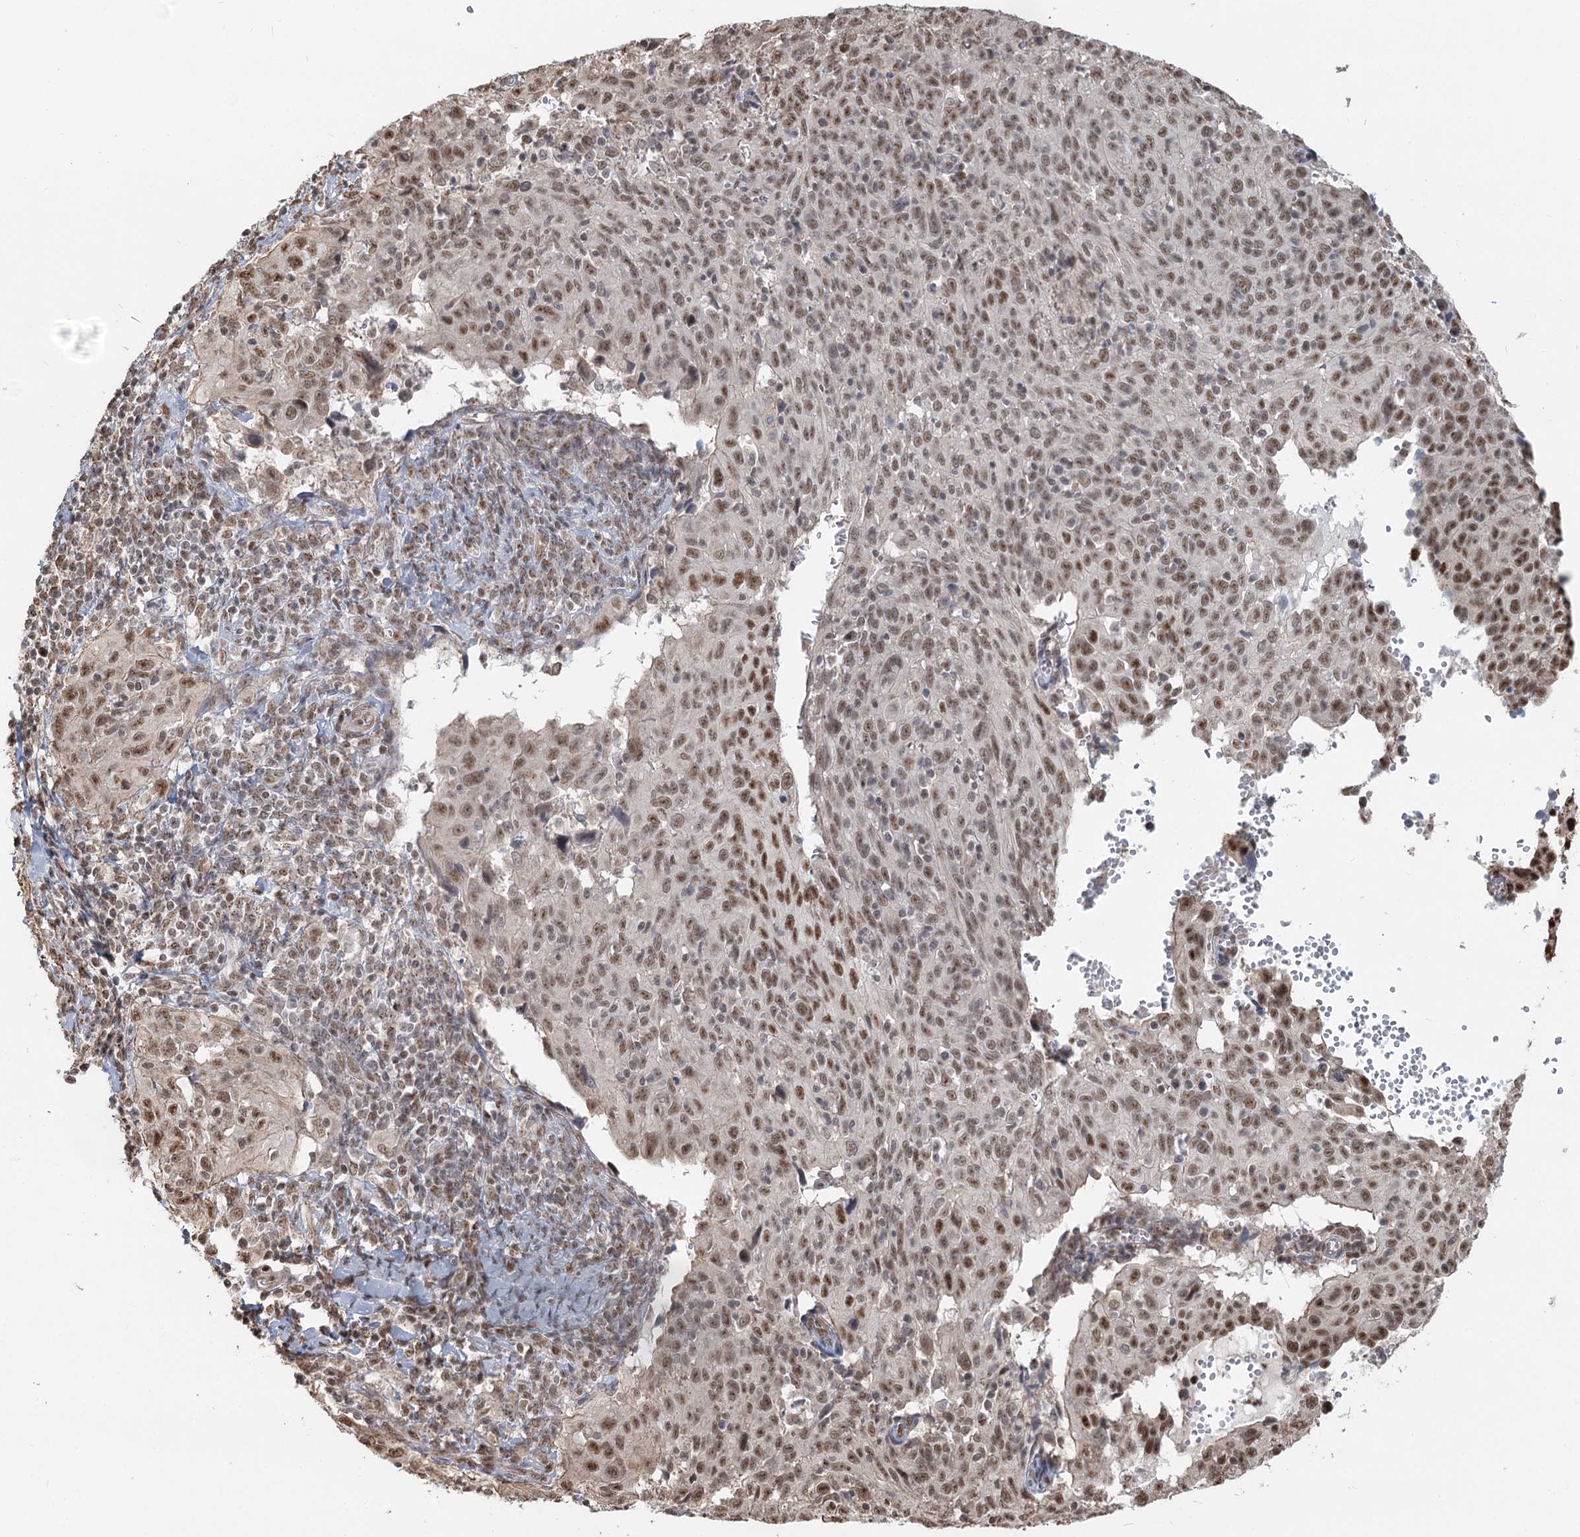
{"staining": {"intensity": "moderate", "quantity": ">75%", "location": "nuclear"}, "tissue": "cervical cancer", "cell_type": "Tumor cells", "image_type": "cancer", "snomed": [{"axis": "morphology", "description": "Squamous cell carcinoma, NOS"}, {"axis": "topography", "description": "Cervix"}], "caption": "Protein analysis of cervical cancer tissue shows moderate nuclear positivity in about >75% of tumor cells.", "gene": "GPALPP1", "patient": {"sex": "female", "age": 31}}